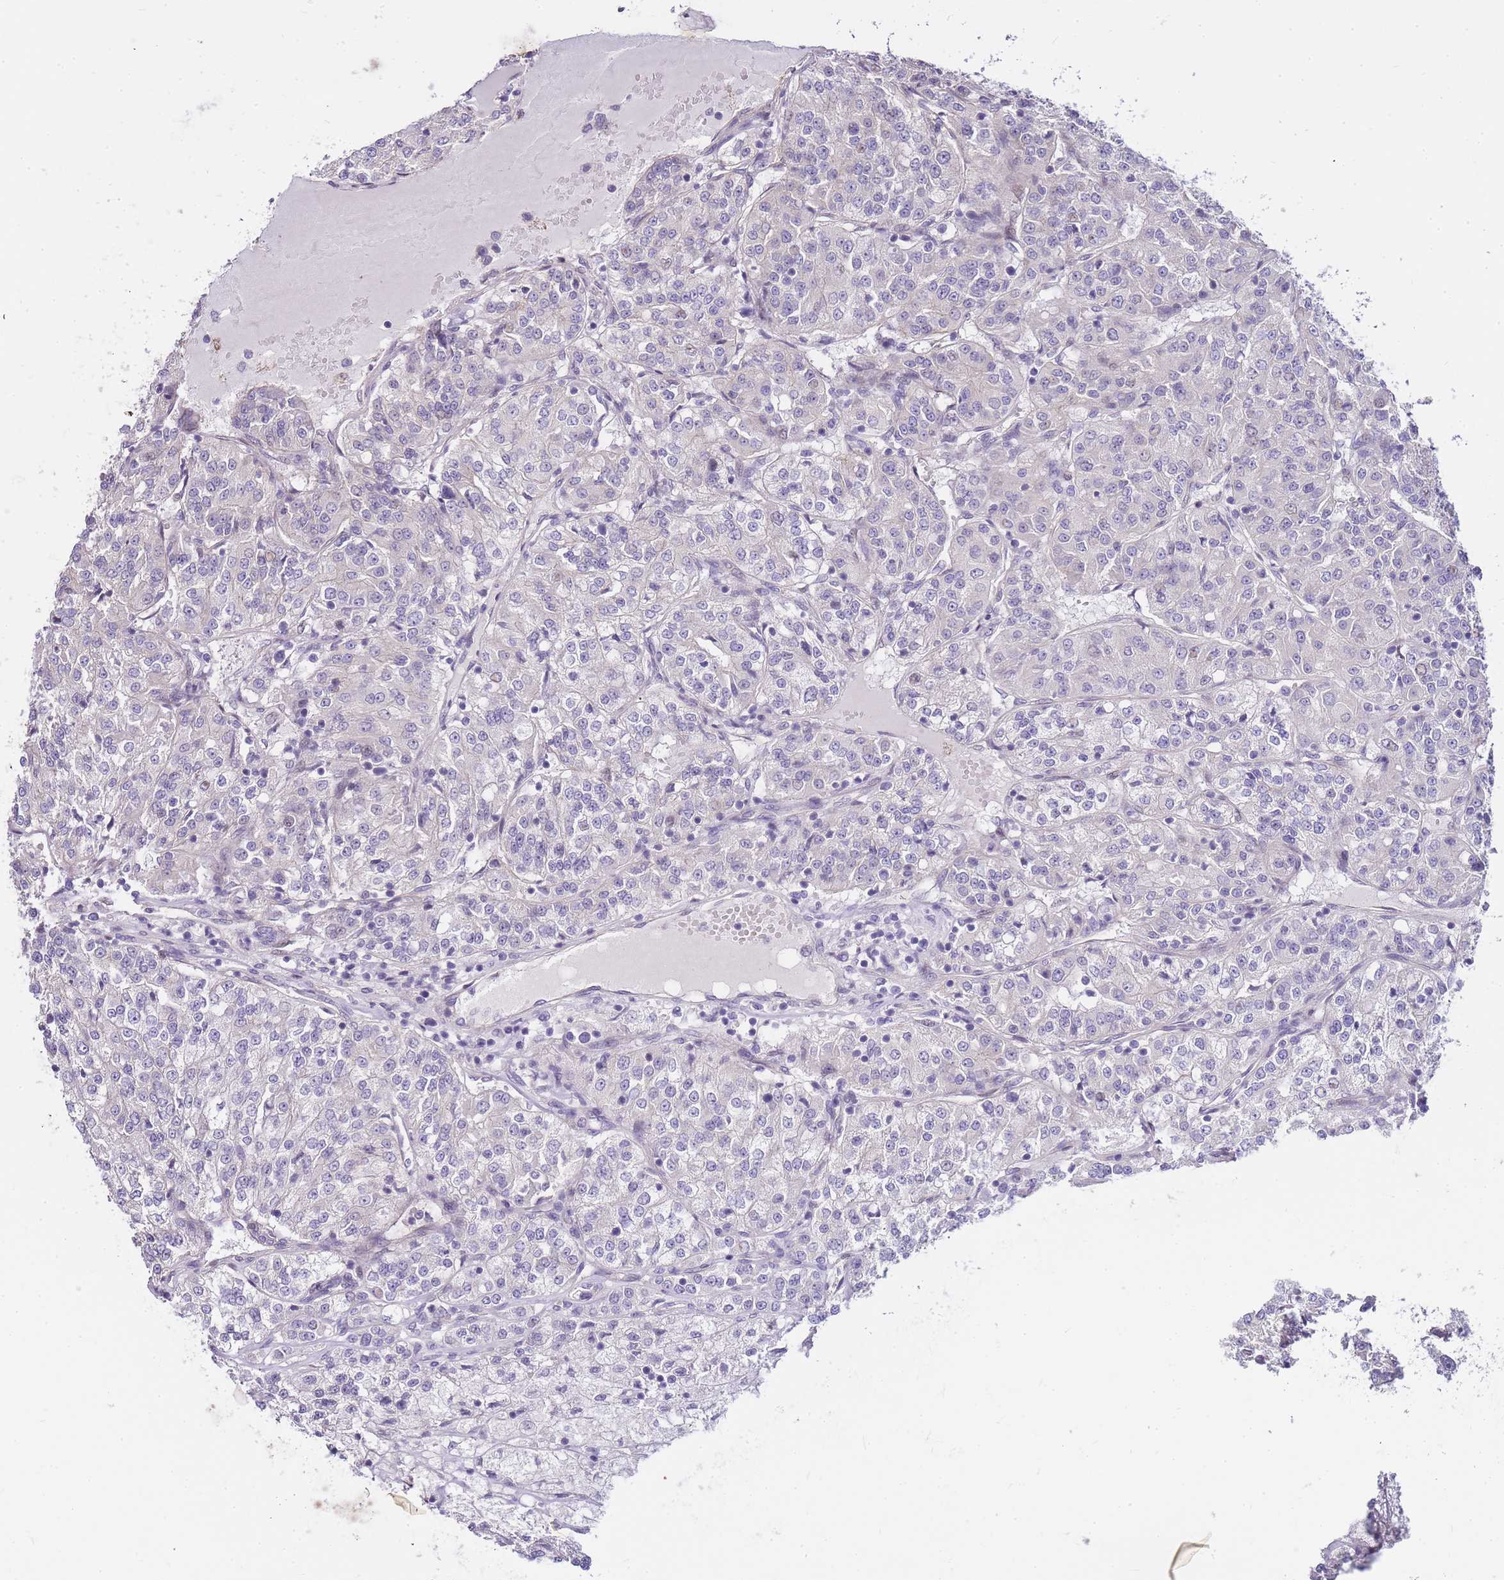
{"staining": {"intensity": "negative", "quantity": "none", "location": "none"}, "tissue": "renal cancer", "cell_type": "Tumor cells", "image_type": "cancer", "snomed": [{"axis": "morphology", "description": "Adenocarcinoma, NOS"}, {"axis": "topography", "description": "Kidney"}], "caption": "An IHC histopathology image of renal cancer (adenocarcinoma) is shown. There is no staining in tumor cells of renal cancer (adenocarcinoma). (DAB (3,3'-diaminobenzidine) immunohistochemistry (IHC) visualized using brightfield microscopy, high magnification).", "gene": "CLBA1", "patient": {"sex": "female", "age": 63}}